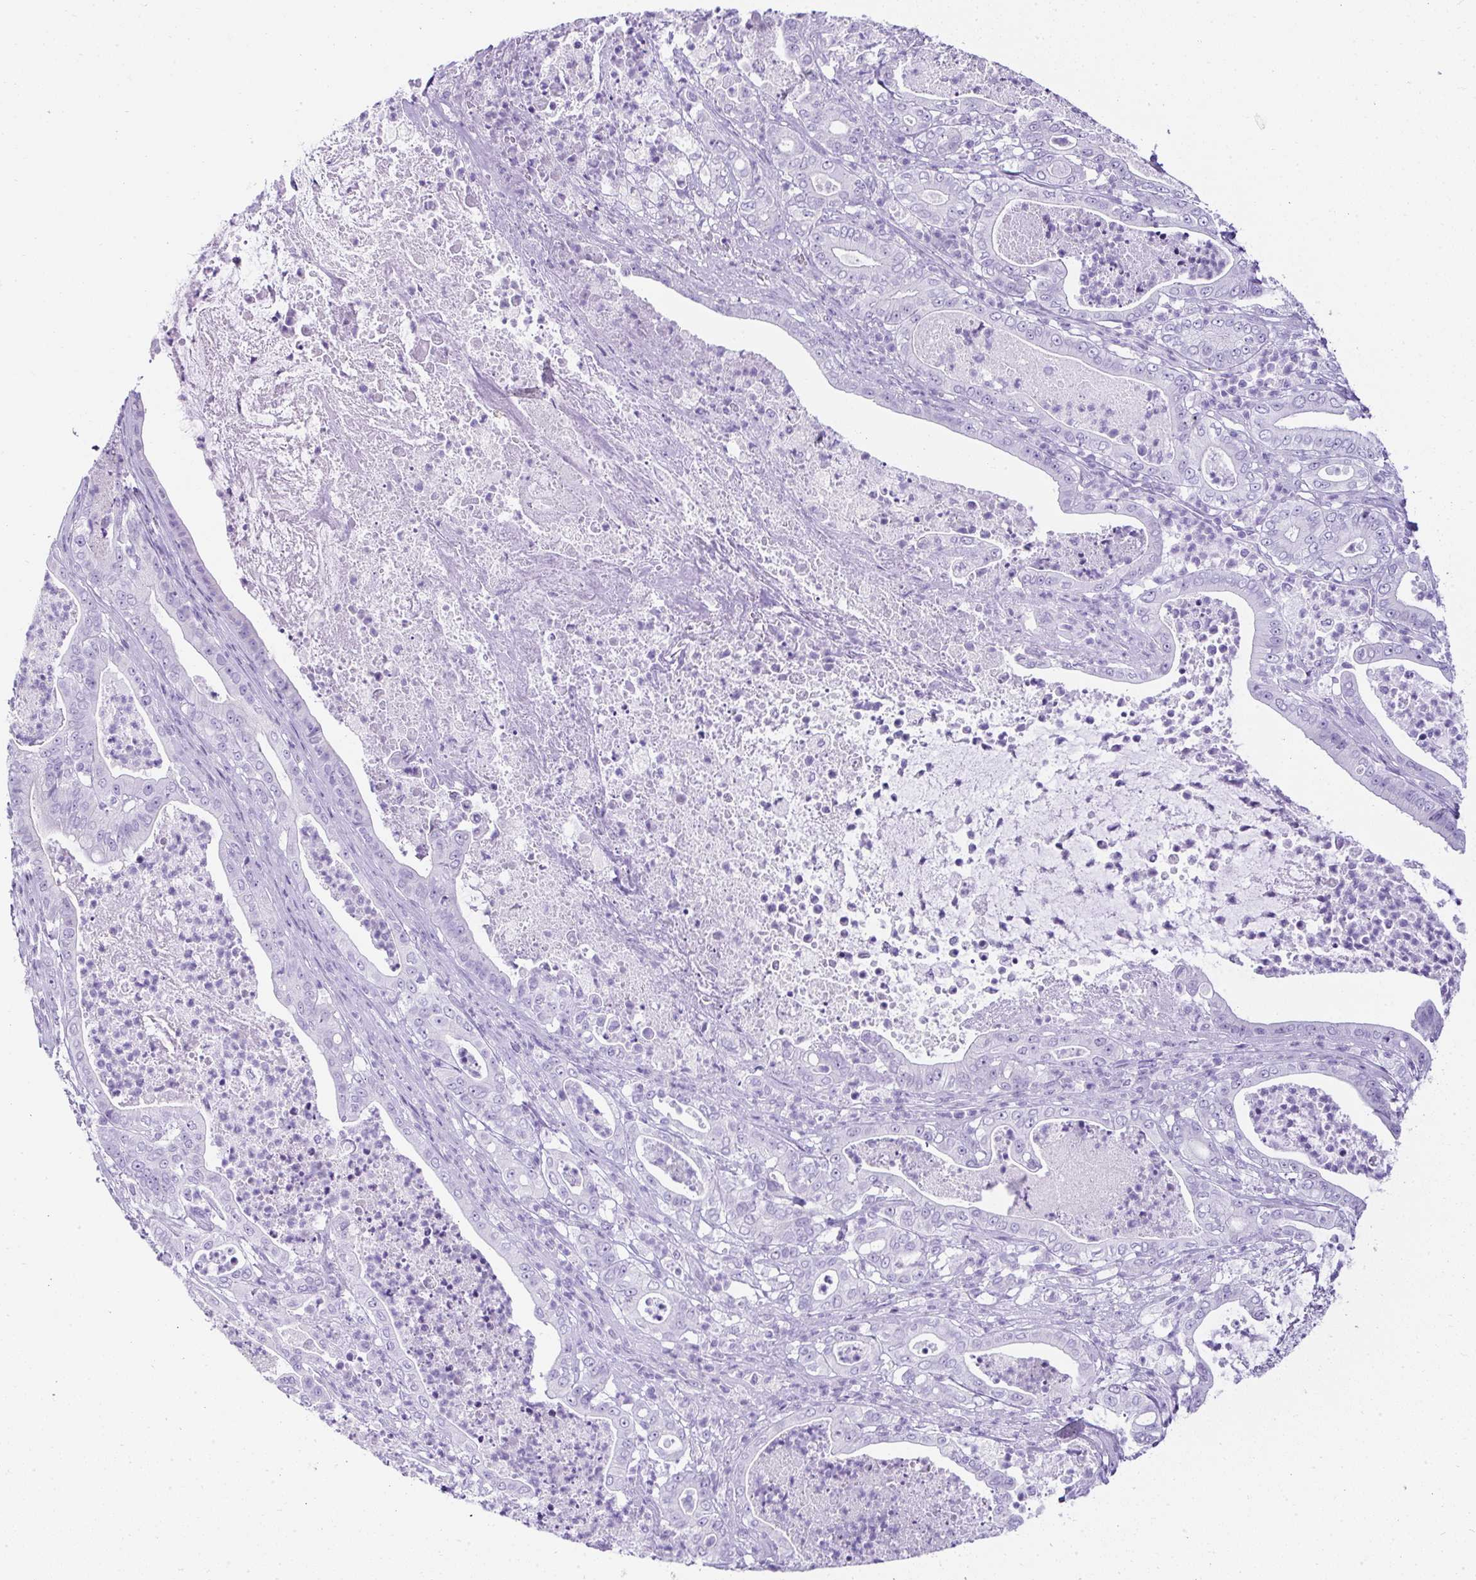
{"staining": {"intensity": "negative", "quantity": "none", "location": "none"}, "tissue": "pancreatic cancer", "cell_type": "Tumor cells", "image_type": "cancer", "snomed": [{"axis": "morphology", "description": "Adenocarcinoma, NOS"}, {"axis": "topography", "description": "Pancreas"}], "caption": "This is a histopathology image of immunohistochemistry staining of adenocarcinoma (pancreatic), which shows no expression in tumor cells.", "gene": "RNF183", "patient": {"sex": "male", "age": 71}}